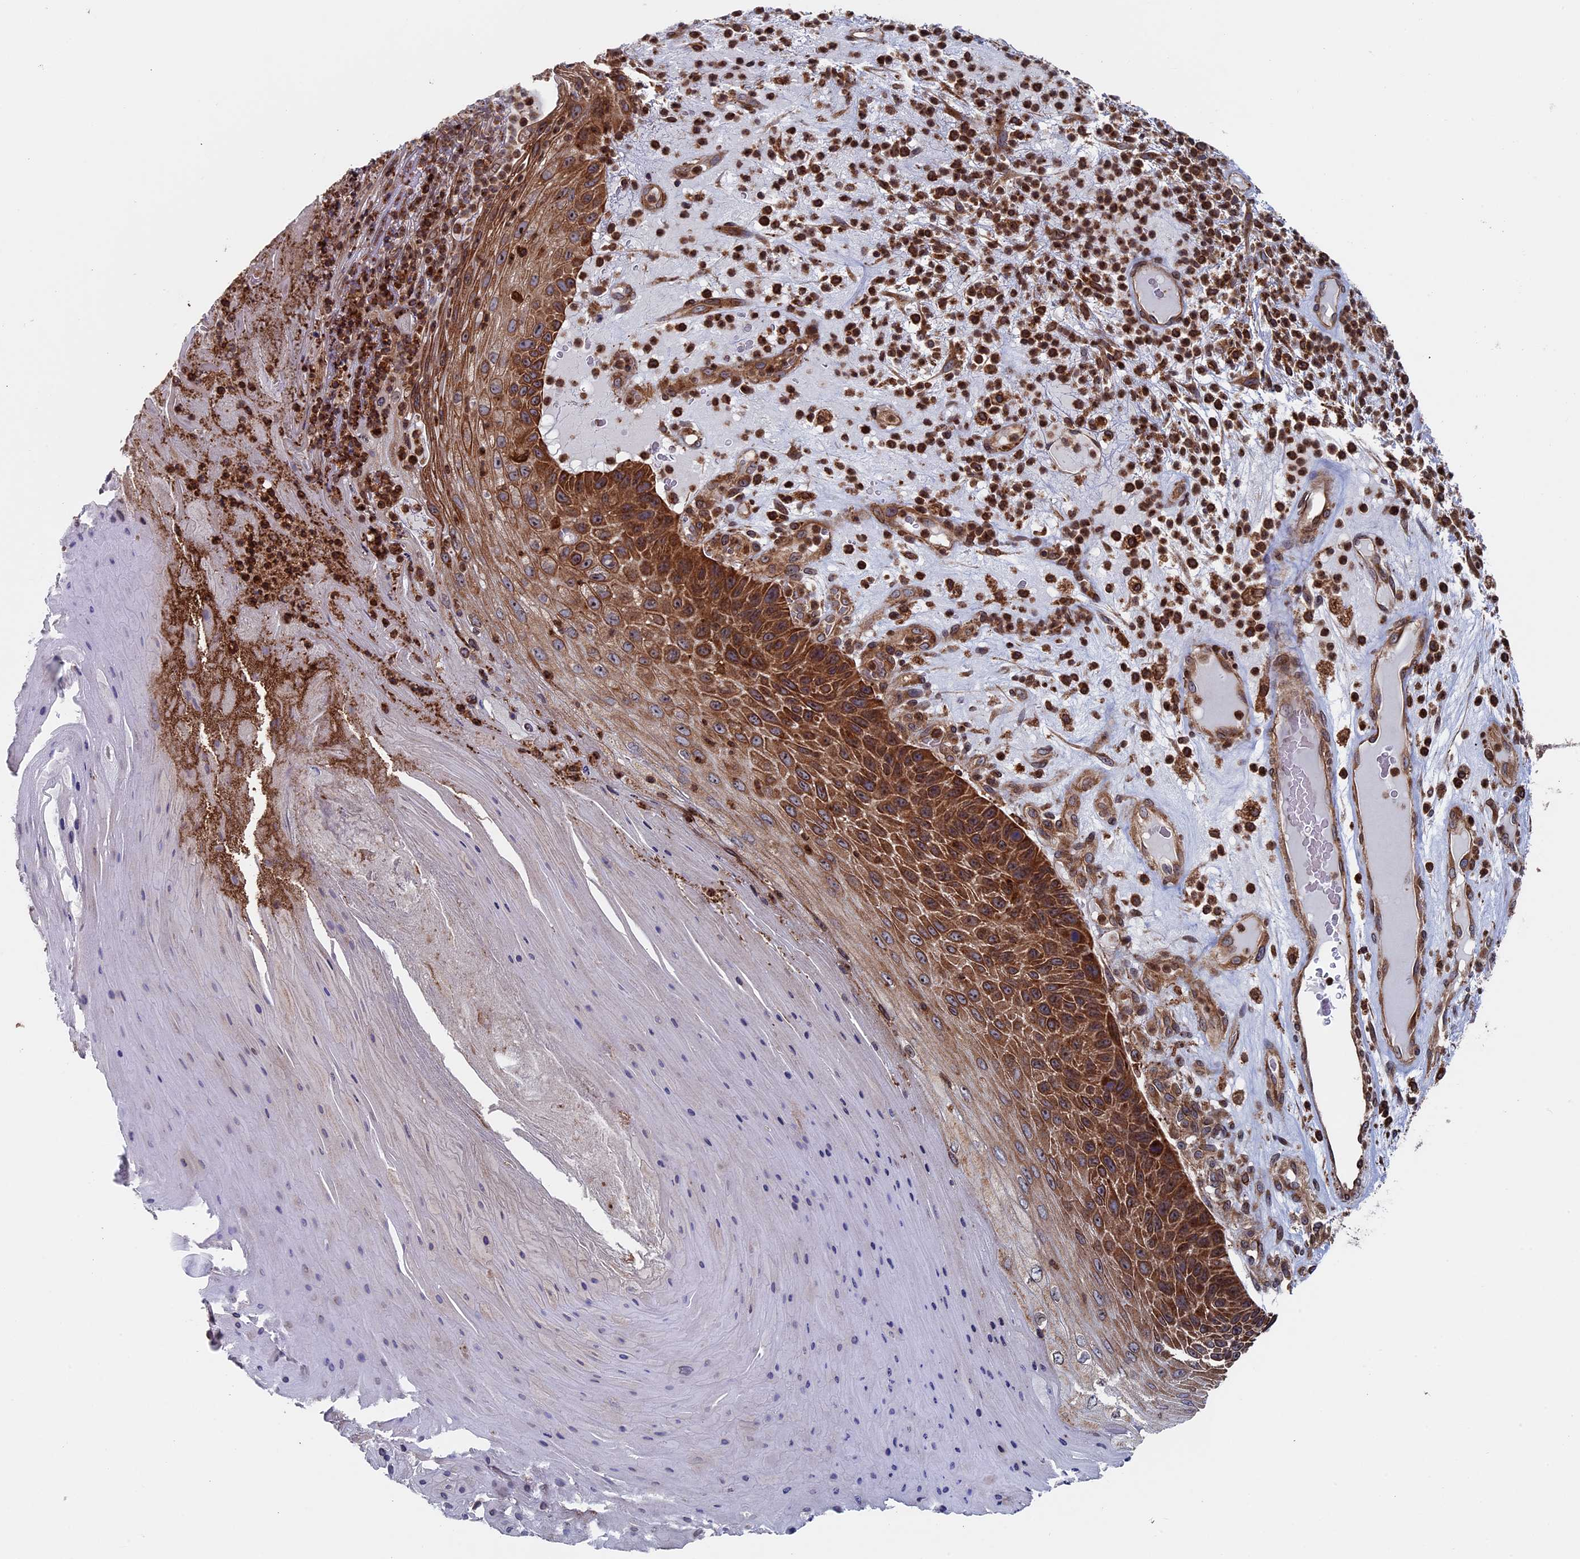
{"staining": {"intensity": "strong", "quantity": ">75%", "location": "cytoplasmic/membranous"}, "tissue": "skin cancer", "cell_type": "Tumor cells", "image_type": "cancer", "snomed": [{"axis": "morphology", "description": "Squamous cell carcinoma, NOS"}, {"axis": "topography", "description": "Skin"}], "caption": "Skin cancer (squamous cell carcinoma) stained with a brown dye shows strong cytoplasmic/membranous positive expression in approximately >75% of tumor cells.", "gene": "RPUSD1", "patient": {"sex": "female", "age": 88}}